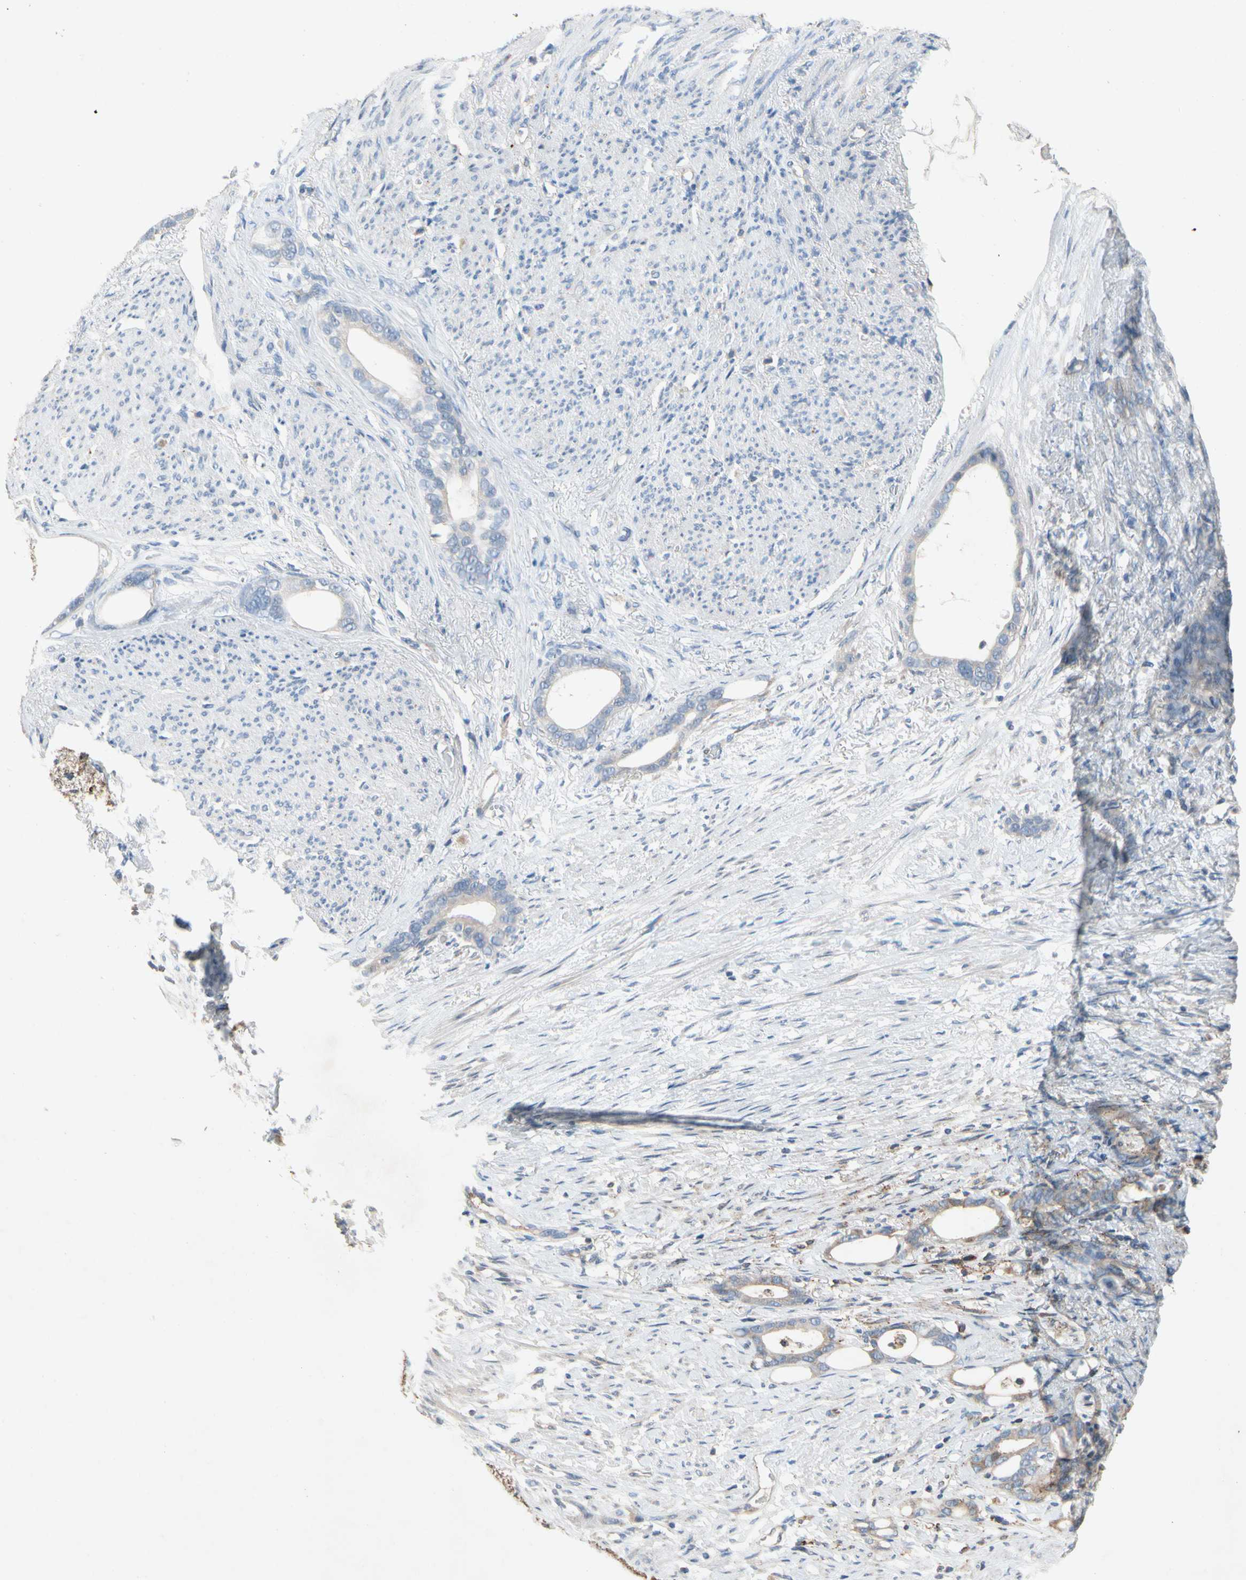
{"staining": {"intensity": "weak", "quantity": "<25%", "location": "cytoplasmic/membranous"}, "tissue": "stomach cancer", "cell_type": "Tumor cells", "image_type": "cancer", "snomed": [{"axis": "morphology", "description": "Adenocarcinoma, NOS"}, {"axis": "topography", "description": "Stomach"}], "caption": "Human stomach adenocarcinoma stained for a protein using immunohistochemistry exhibits no expression in tumor cells.", "gene": "NDFIP2", "patient": {"sex": "female", "age": 75}}